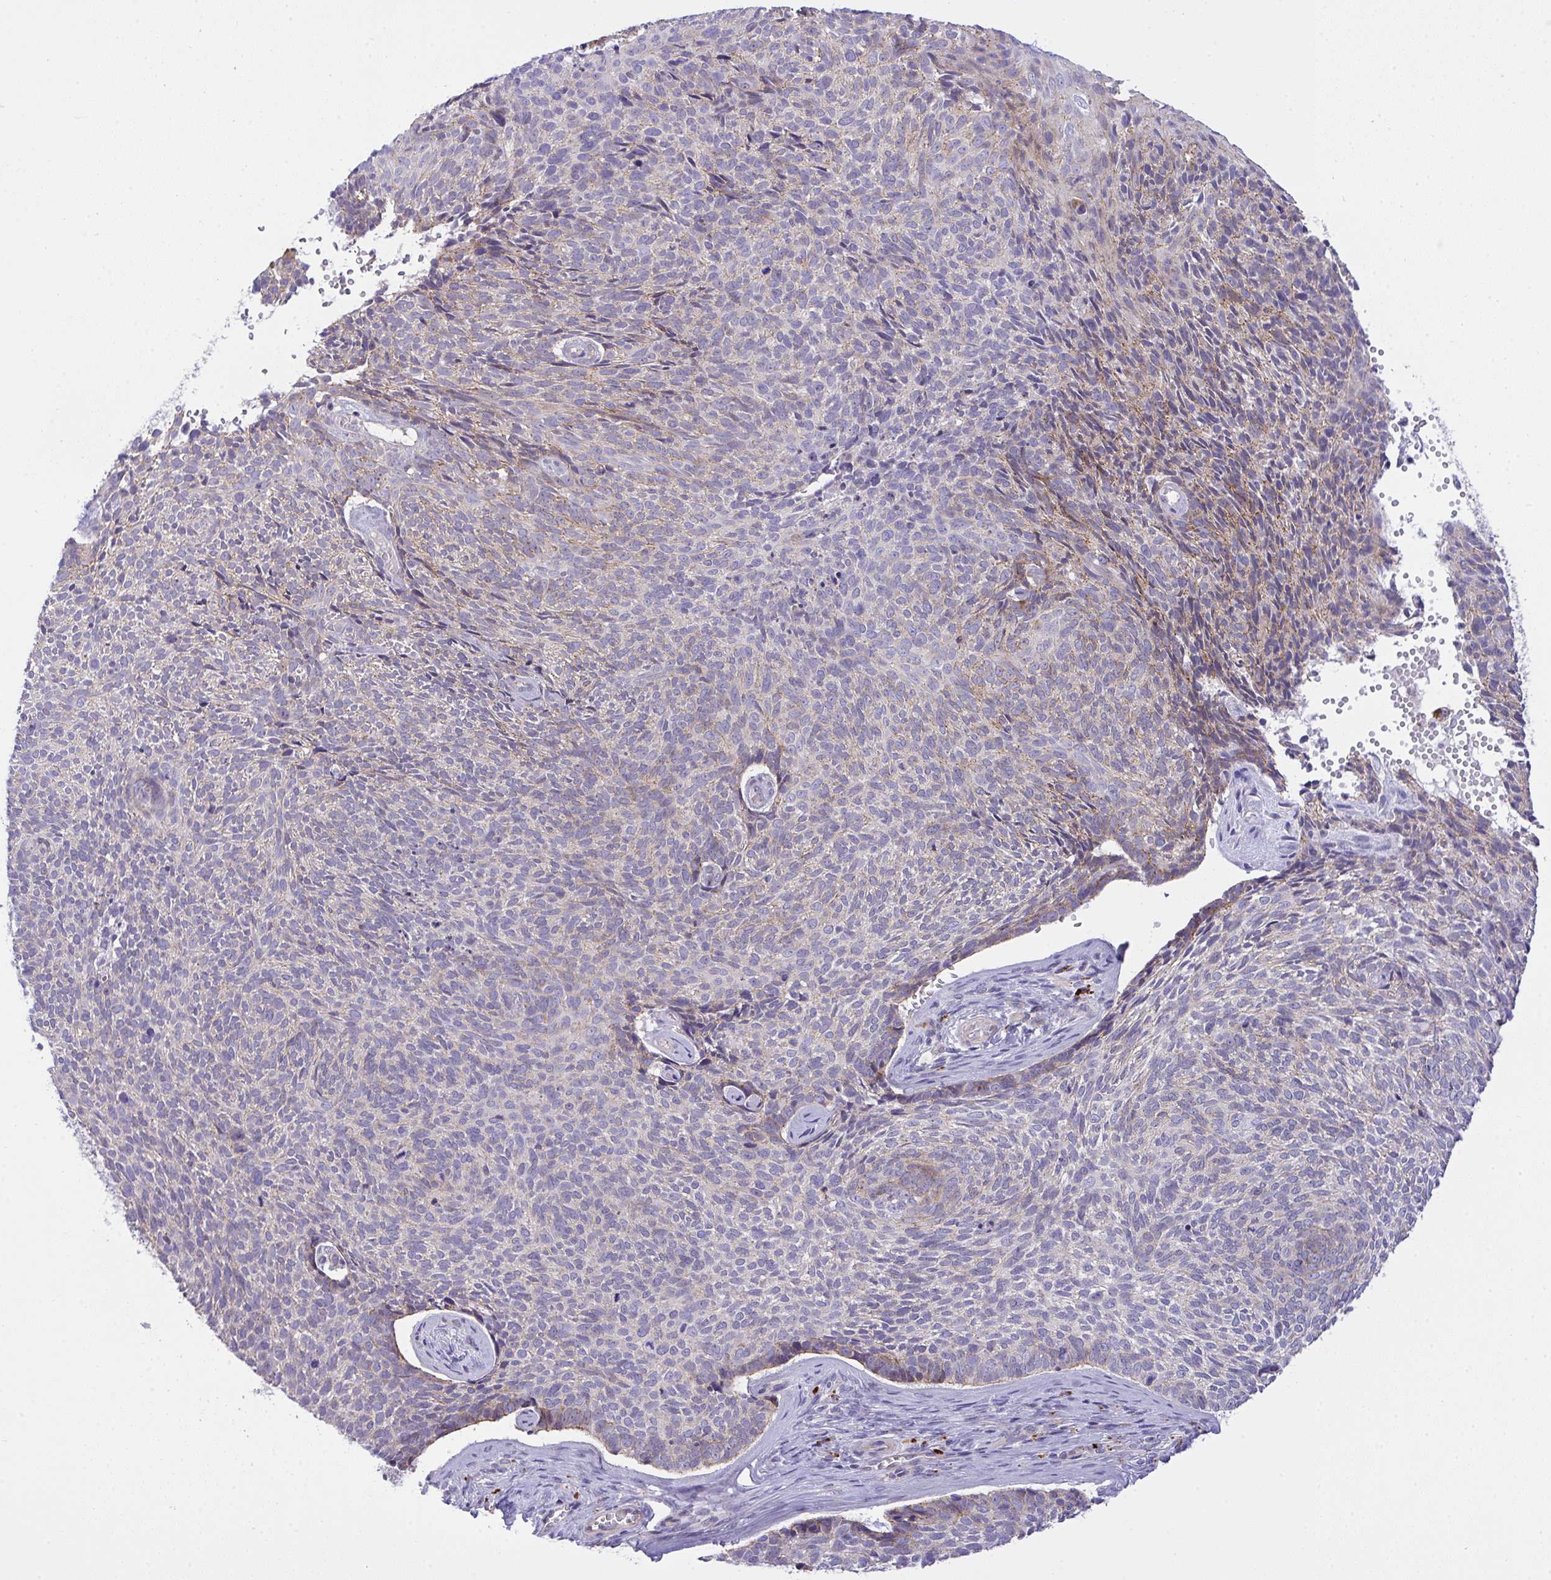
{"staining": {"intensity": "weak", "quantity": "<25%", "location": "cytoplasmic/membranous"}, "tissue": "skin cancer", "cell_type": "Tumor cells", "image_type": "cancer", "snomed": [{"axis": "morphology", "description": "Basal cell carcinoma"}, {"axis": "topography", "description": "Skin"}], "caption": "IHC of skin cancer (basal cell carcinoma) exhibits no staining in tumor cells. (DAB immunohistochemistry with hematoxylin counter stain).", "gene": "HOXD12", "patient": {"sex": "female", "age": 80}}